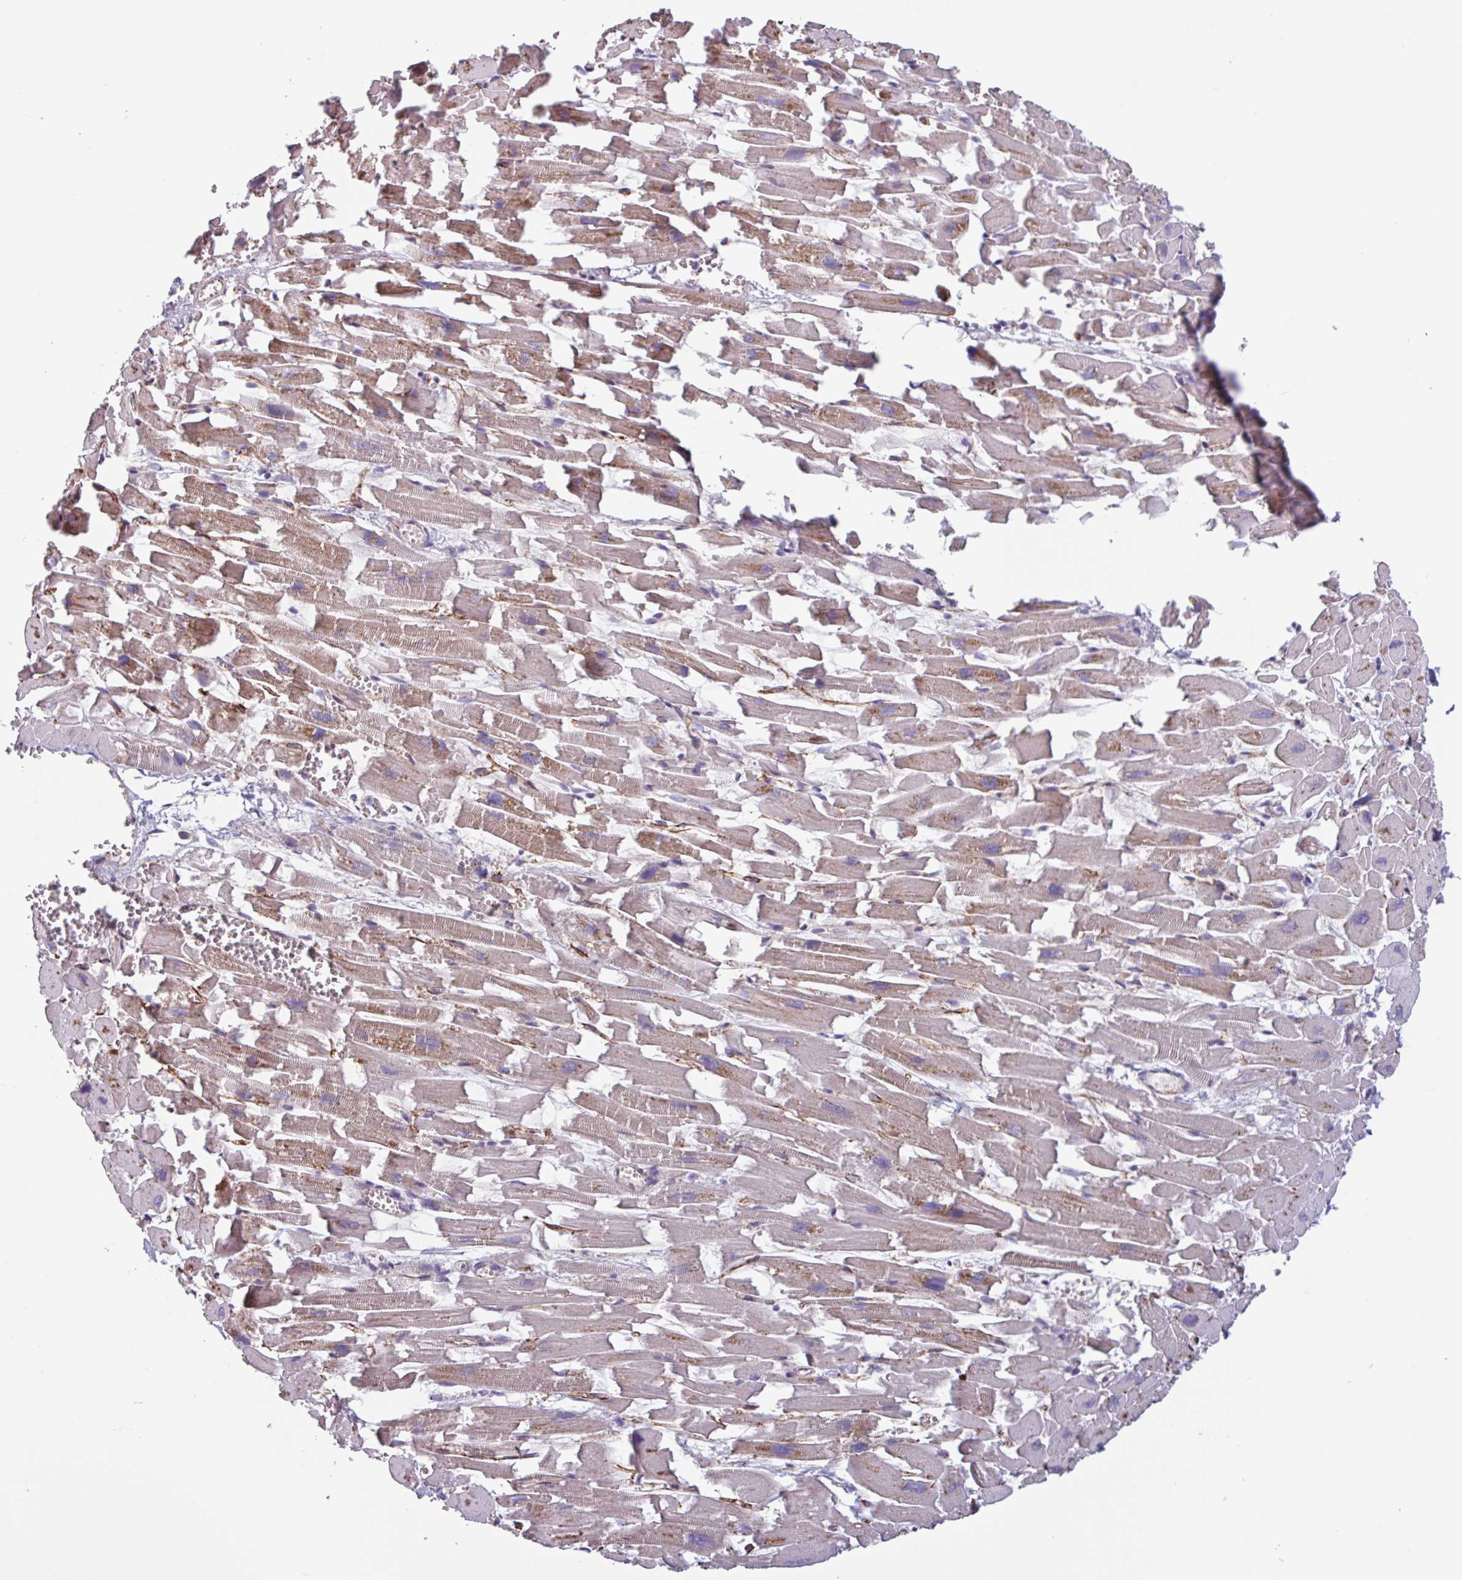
{"staining": {"intensity": "weak", "quantity": ">75%", "location": "cytoplasmic/membranous"}, "tissue": "heart muscle", "cell_type": "Cardiomyocytes", "image_type": "normal", "snomed": [{"axis": "morphology", "description": "Normal tissue, NOS"}, {"axis": "topography", "description": "Heart"}], "caption": "Heart muscle stained with DAB immunohistochemistry (IHC) displays low levels of weak cytoplasmic/membranous positivity in approximately >75% of cardiomyocytes.", "gene": "BTD", "patient": {"sex": "female", "age": 64}}